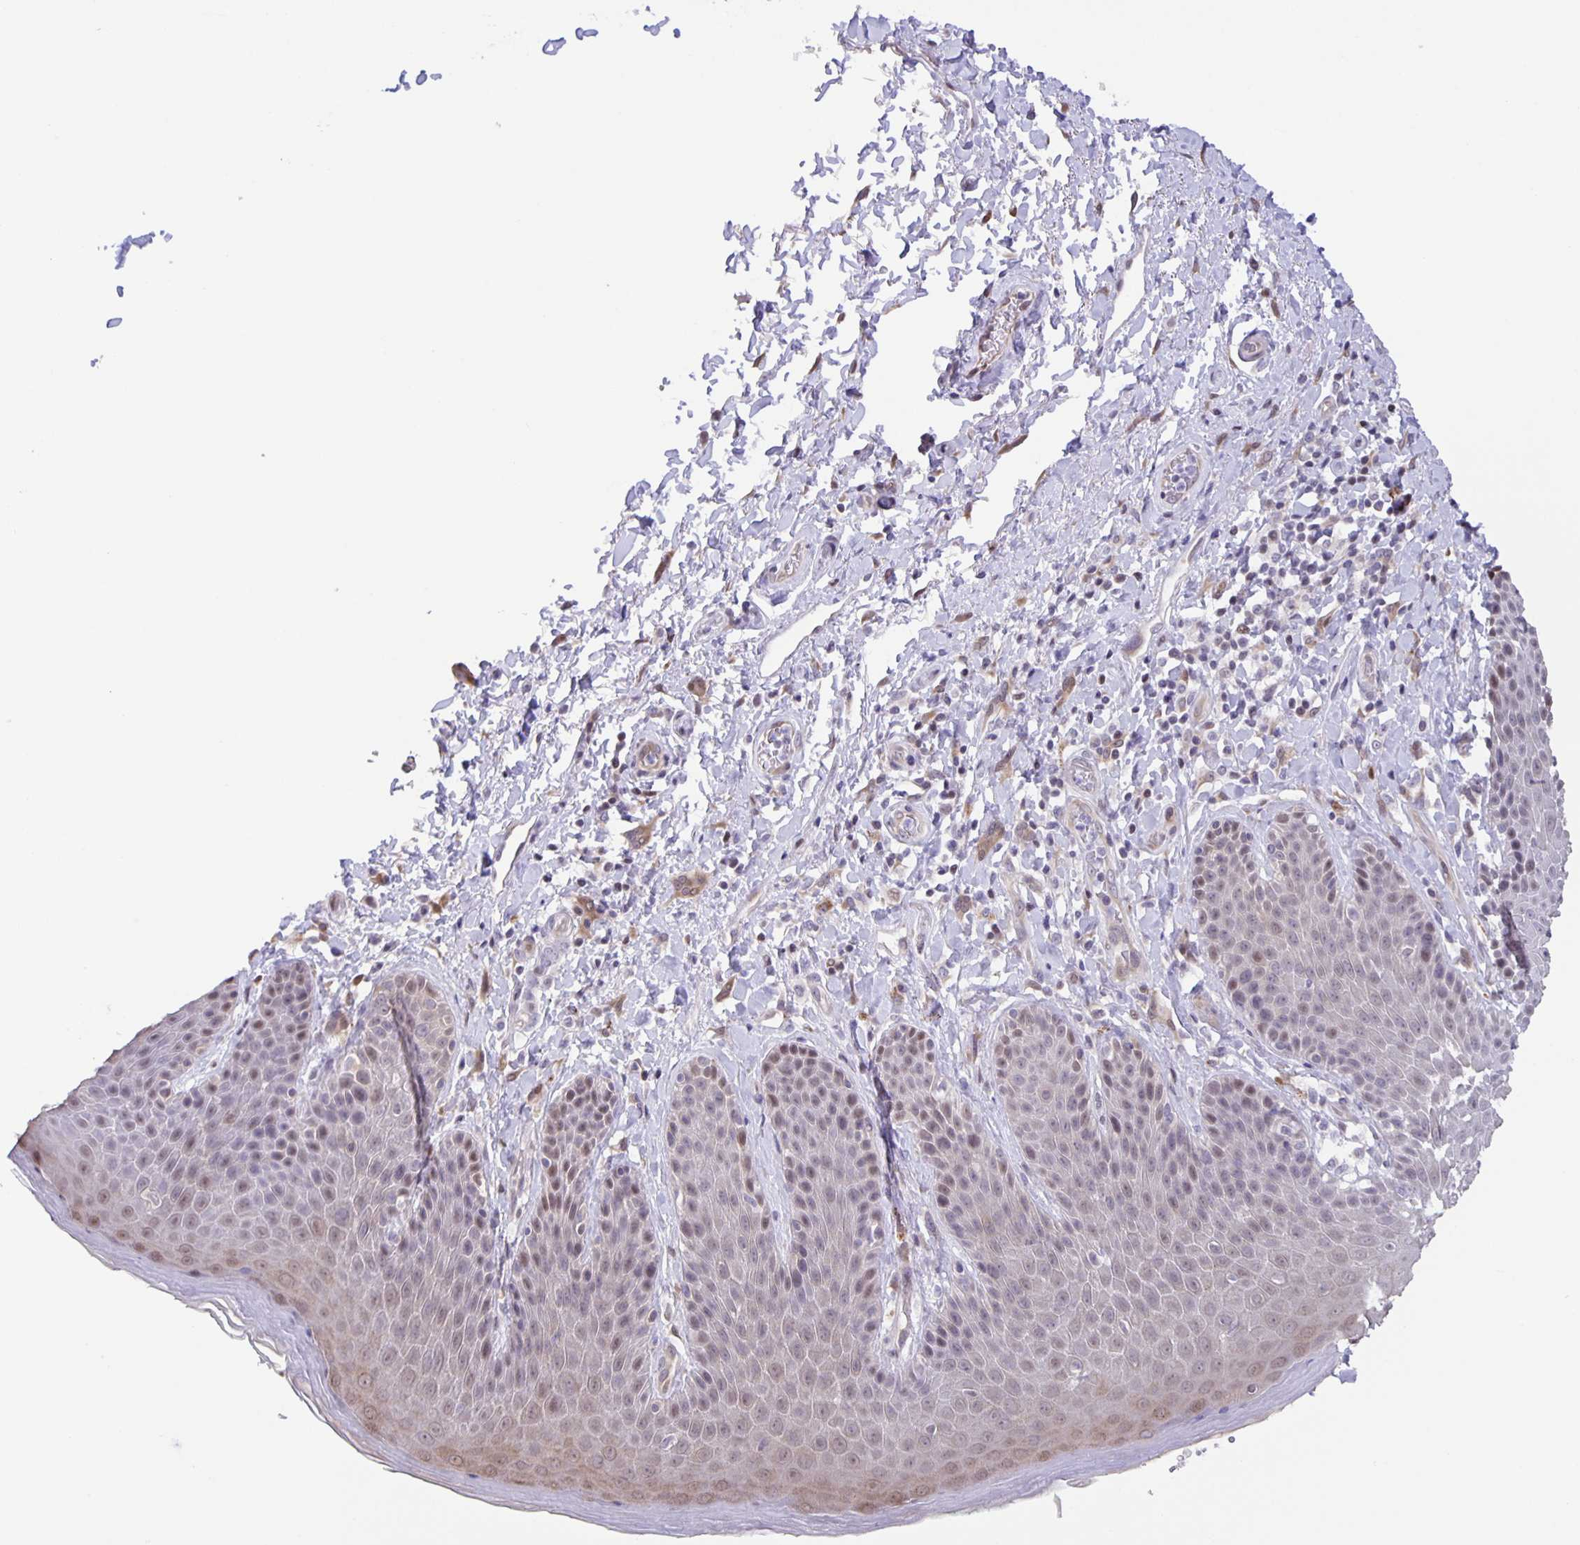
{"staining": {"intensity": "weak", "quantity": "25%-75%", "location": "cytoplasmic/membranous,nuclear"}, "tissue": "skin", "cell_type": "Epidermal cells", "image_type": "normal", "snomed": [{"axis": "morphology", "description": "Normal tissue, NOS"}, {"axis": "topography", "description": "Anal"}, {"axis": "topography", "description": "Peripheral nerve tissue"}], "caption": "Skin stained with DAB (3,3'-diaminobenzidine) immunohistochemistry (IHC) reveals low levels of weak cytoplasmic/membranous,nuclear expression in approximately 25%-75% of epidermal cells. (DAB IHC, brown staining for protein, blue staining for nuclei).", "gene": "MAPK12", "patient": {"sex": "male", "age": 51}}